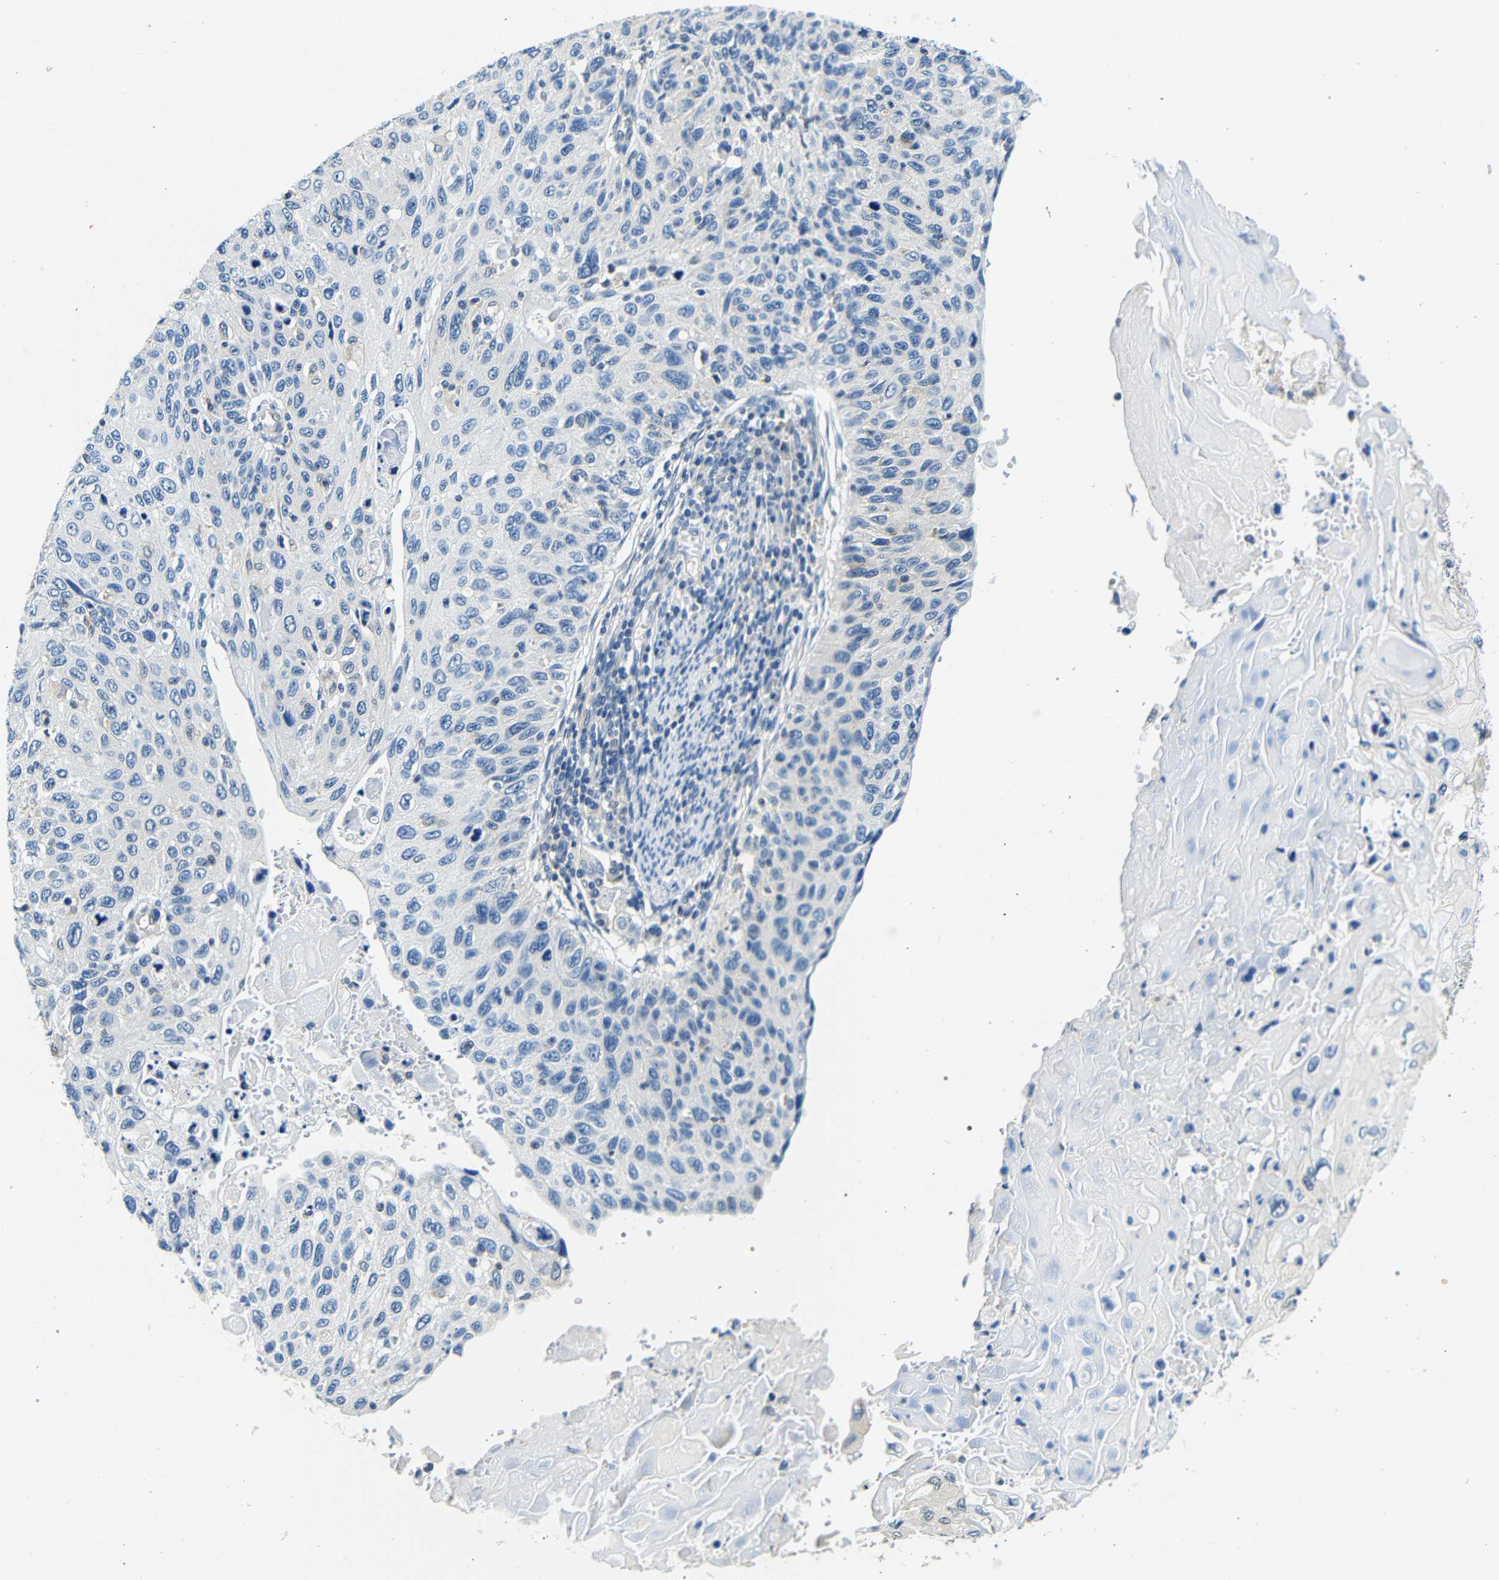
{"staining": {"intensity": "negative", "quantity": "none", "location": "none"}, "tissue": "cervical cancer", "cell_type": "Tumor cells", "image_type": "cancer", "snomed": [{"axis": "morphology", "description": "Squamous cell carcinoma, NOS"}, {"axis": "topography", "description": "Cervix"}], "caption": "There is no significant positivity in tumor cells of squamous cell carcinoma (cervical).", "gene": "ADAP1", "patient": {"sex": "female", "age": 70}}